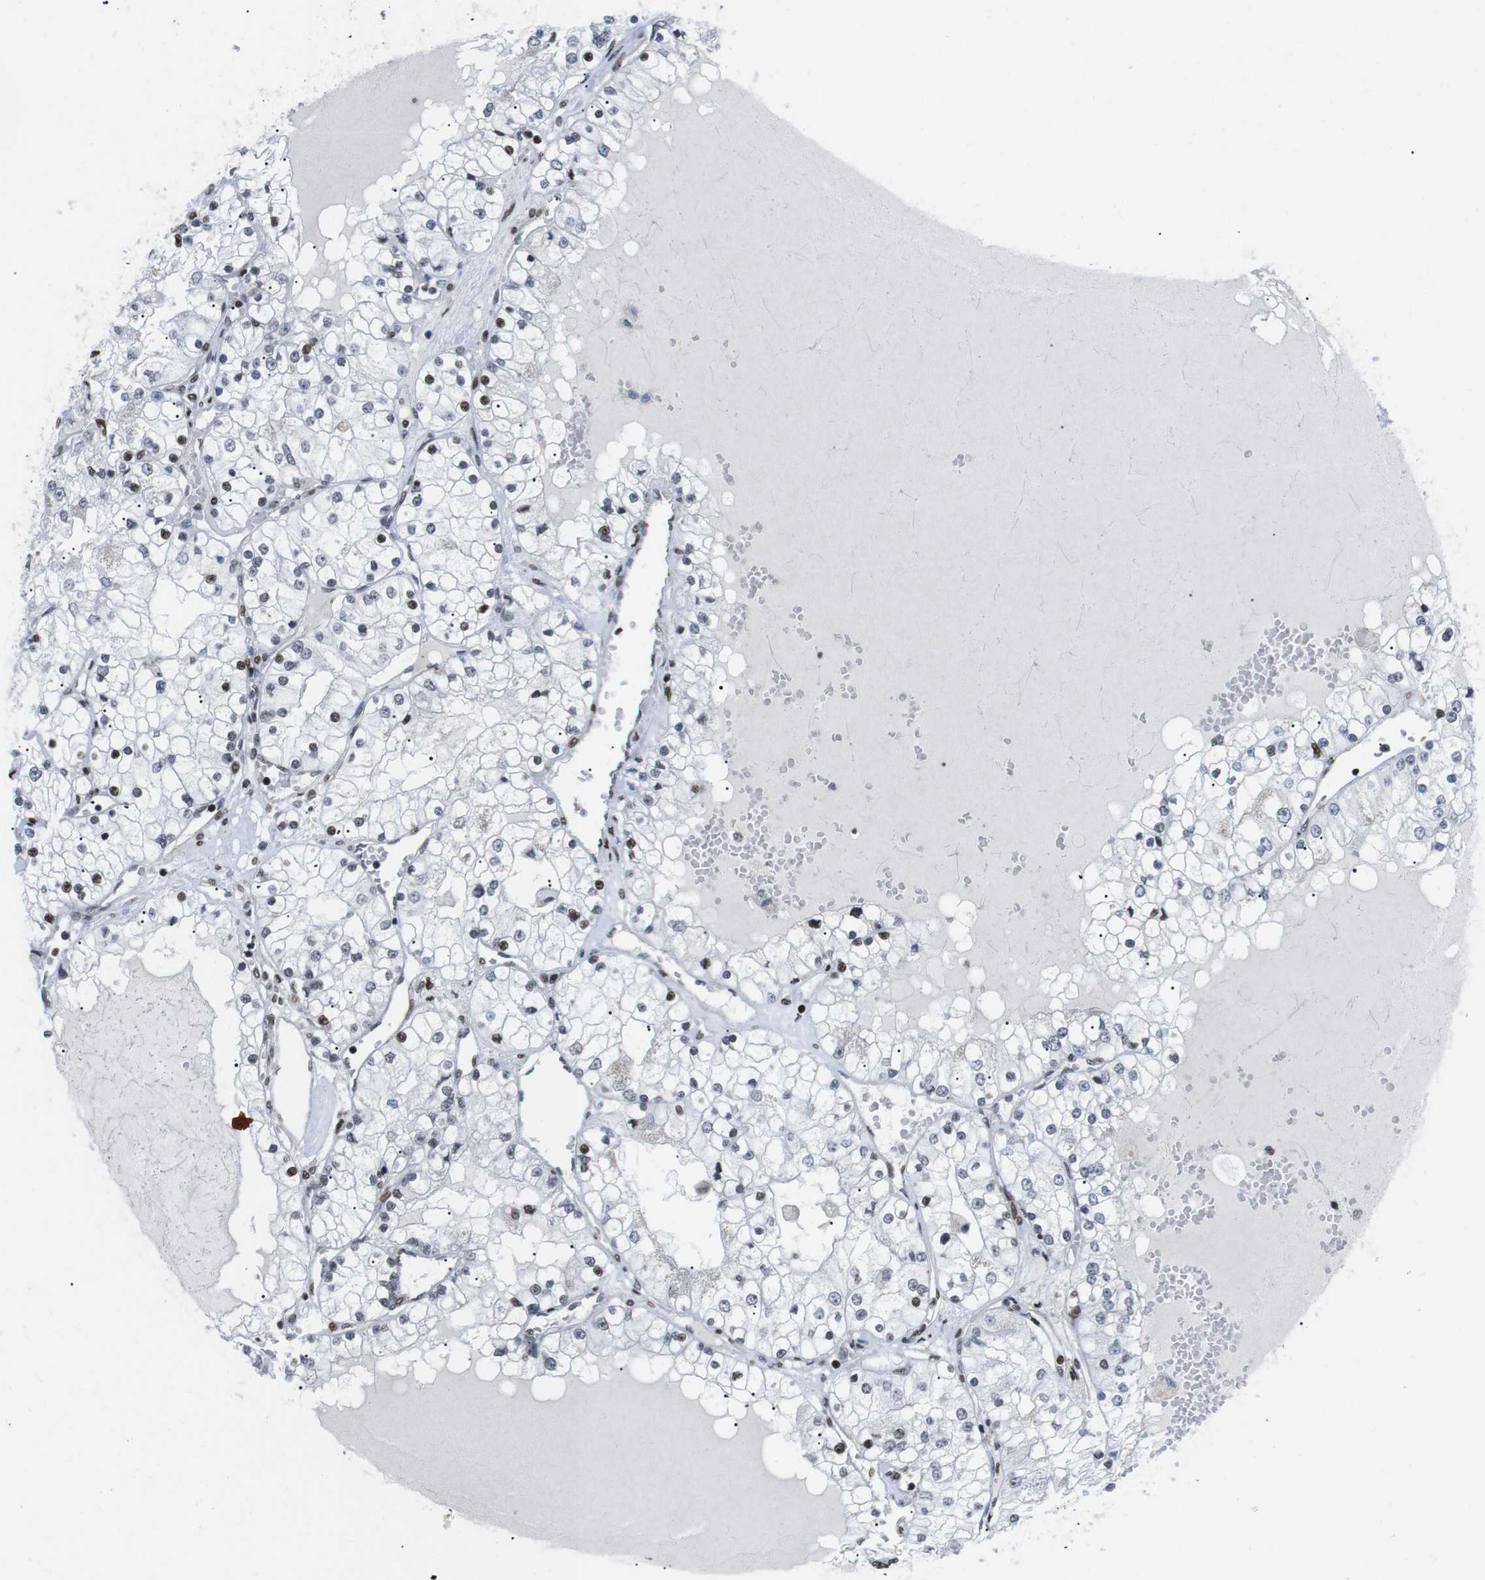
{"staining": {"intensity": "moderate", "quantity": "<25%", "location": "nuclear"}, "tissue": "renal cancer", "cell_type": "Tumor cells", "image_type": "cancer", "snomed": [{"axis": "morphology", "description": "Adenocarcinoma, NOS"}, {"axis": "topography", "description": "Kidney"}], "caption": "Adenocarcinoma (renal) tissue displays moderate nuclear expression in about <25% of tumor cells", "gene": "ARID1A", "patient": {"sex": "male", "age": 68}}